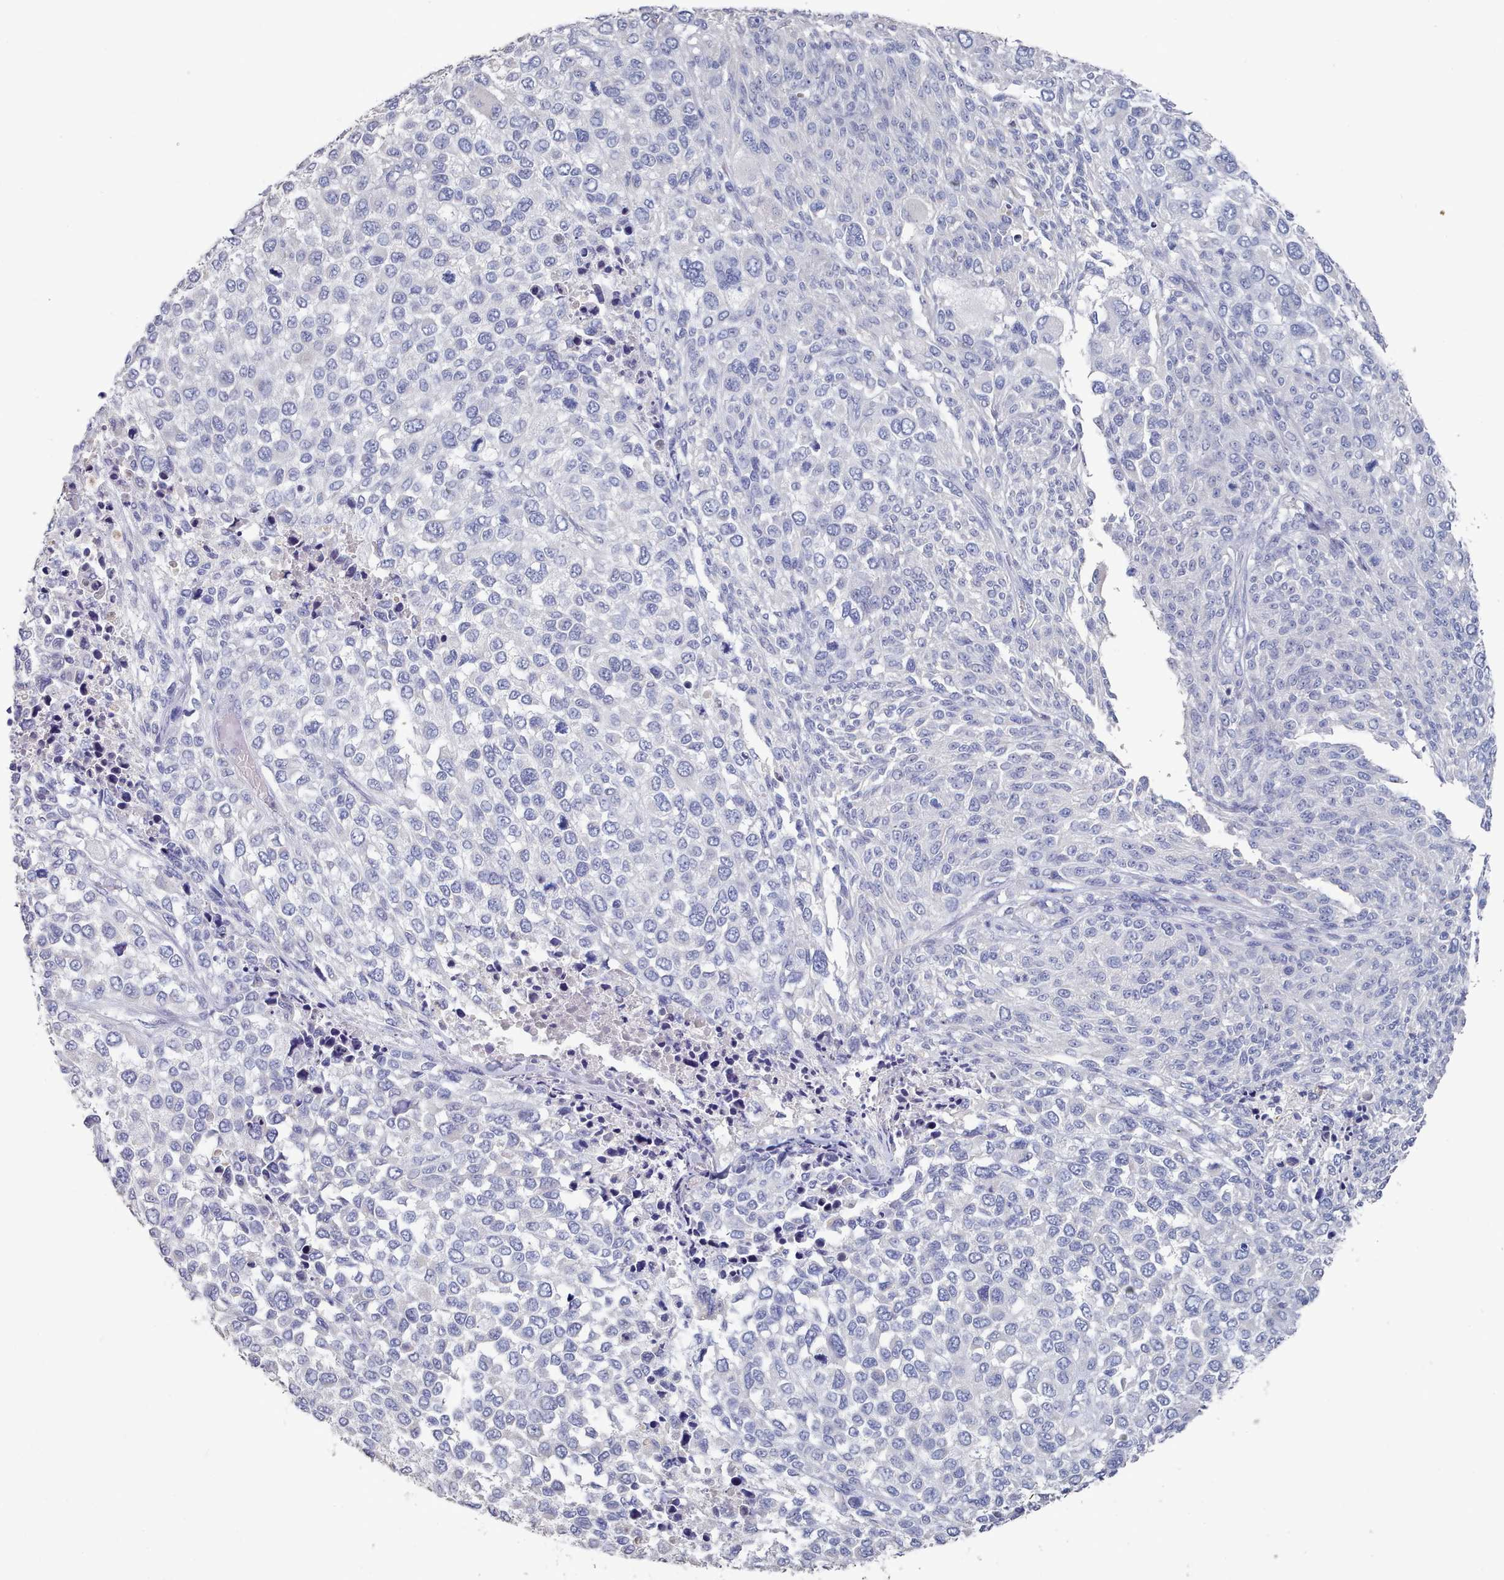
{"staining": {"intensity": "negative", "quantity": "none", "location": "none"}, "tissue": "melanoma", "cell_type": "Tumor cells", "image_type": "cancer", "snomed": [{"axis": "morphology", "description": "Malignant melanoma, NOS"}, {"axis": "topography", "description": "Skin of trunk"}], "caption": "IHC photomicrograph of human melanoma stained for a protein (brown), which shows no staining in tumor cells.", "gene": "ACAD11", "patient": {"sex": "male", "age": 71}}